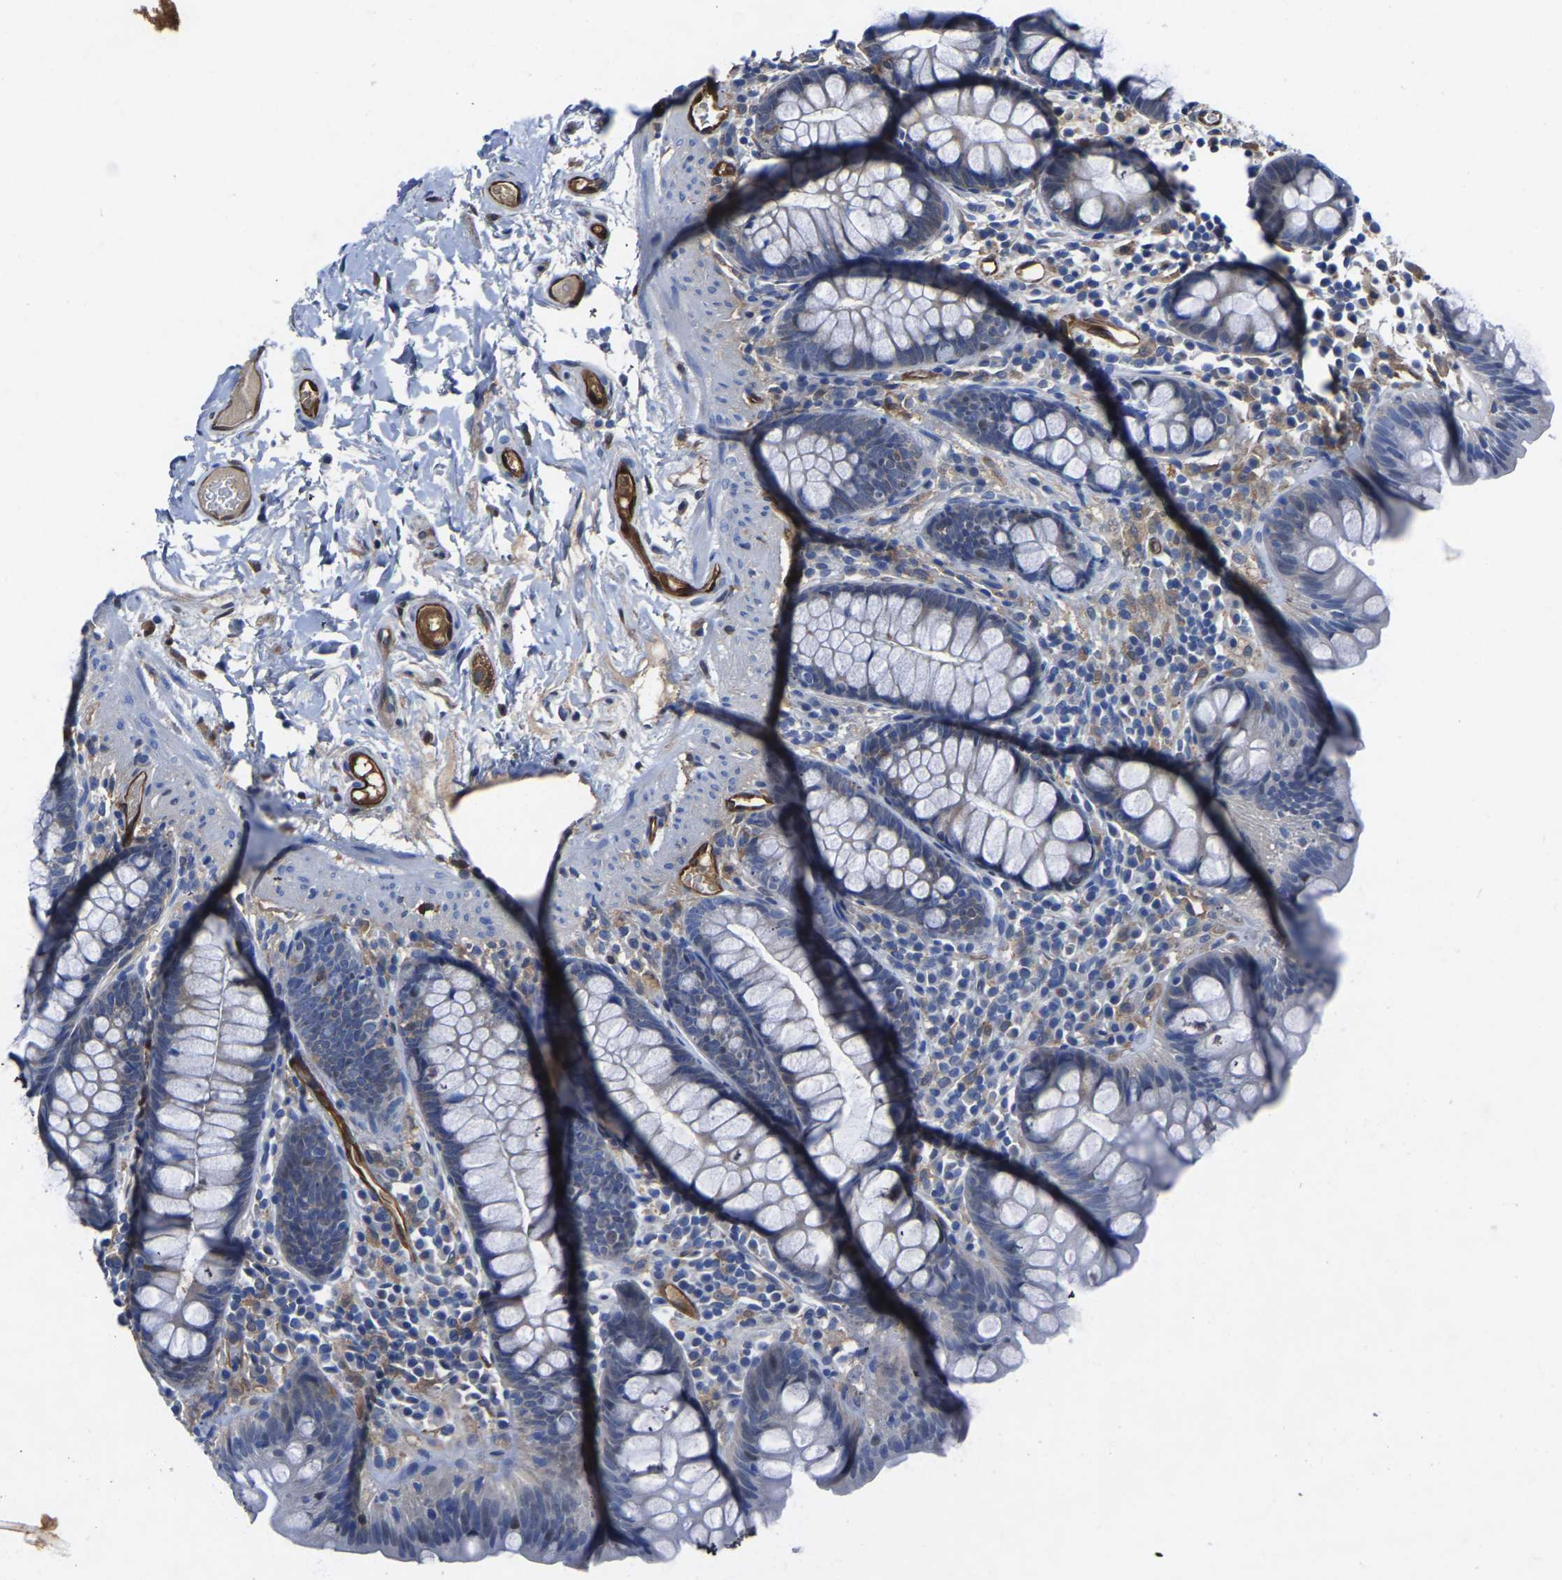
{"staining": {"intensity": "strong", "quantity": ">75%", "location": "cytoplasmic/membranous"}, "tissue": "colon", "cell_type": "Endothelial cells", "image_type": "normal", "snomed": [{"axis": "morphology", "description": "Normal tissue, NOS"}, {"axis": "topography", "description": "Colon"}], "caption": "Strong cytoplasmic/membranous protein staining is appreciated in approximately >75% of endothelial cells in colon. Nuclei are stained in blue.", "gene": "ATG2B", "patient": {"sex": "female", "age": 80}}